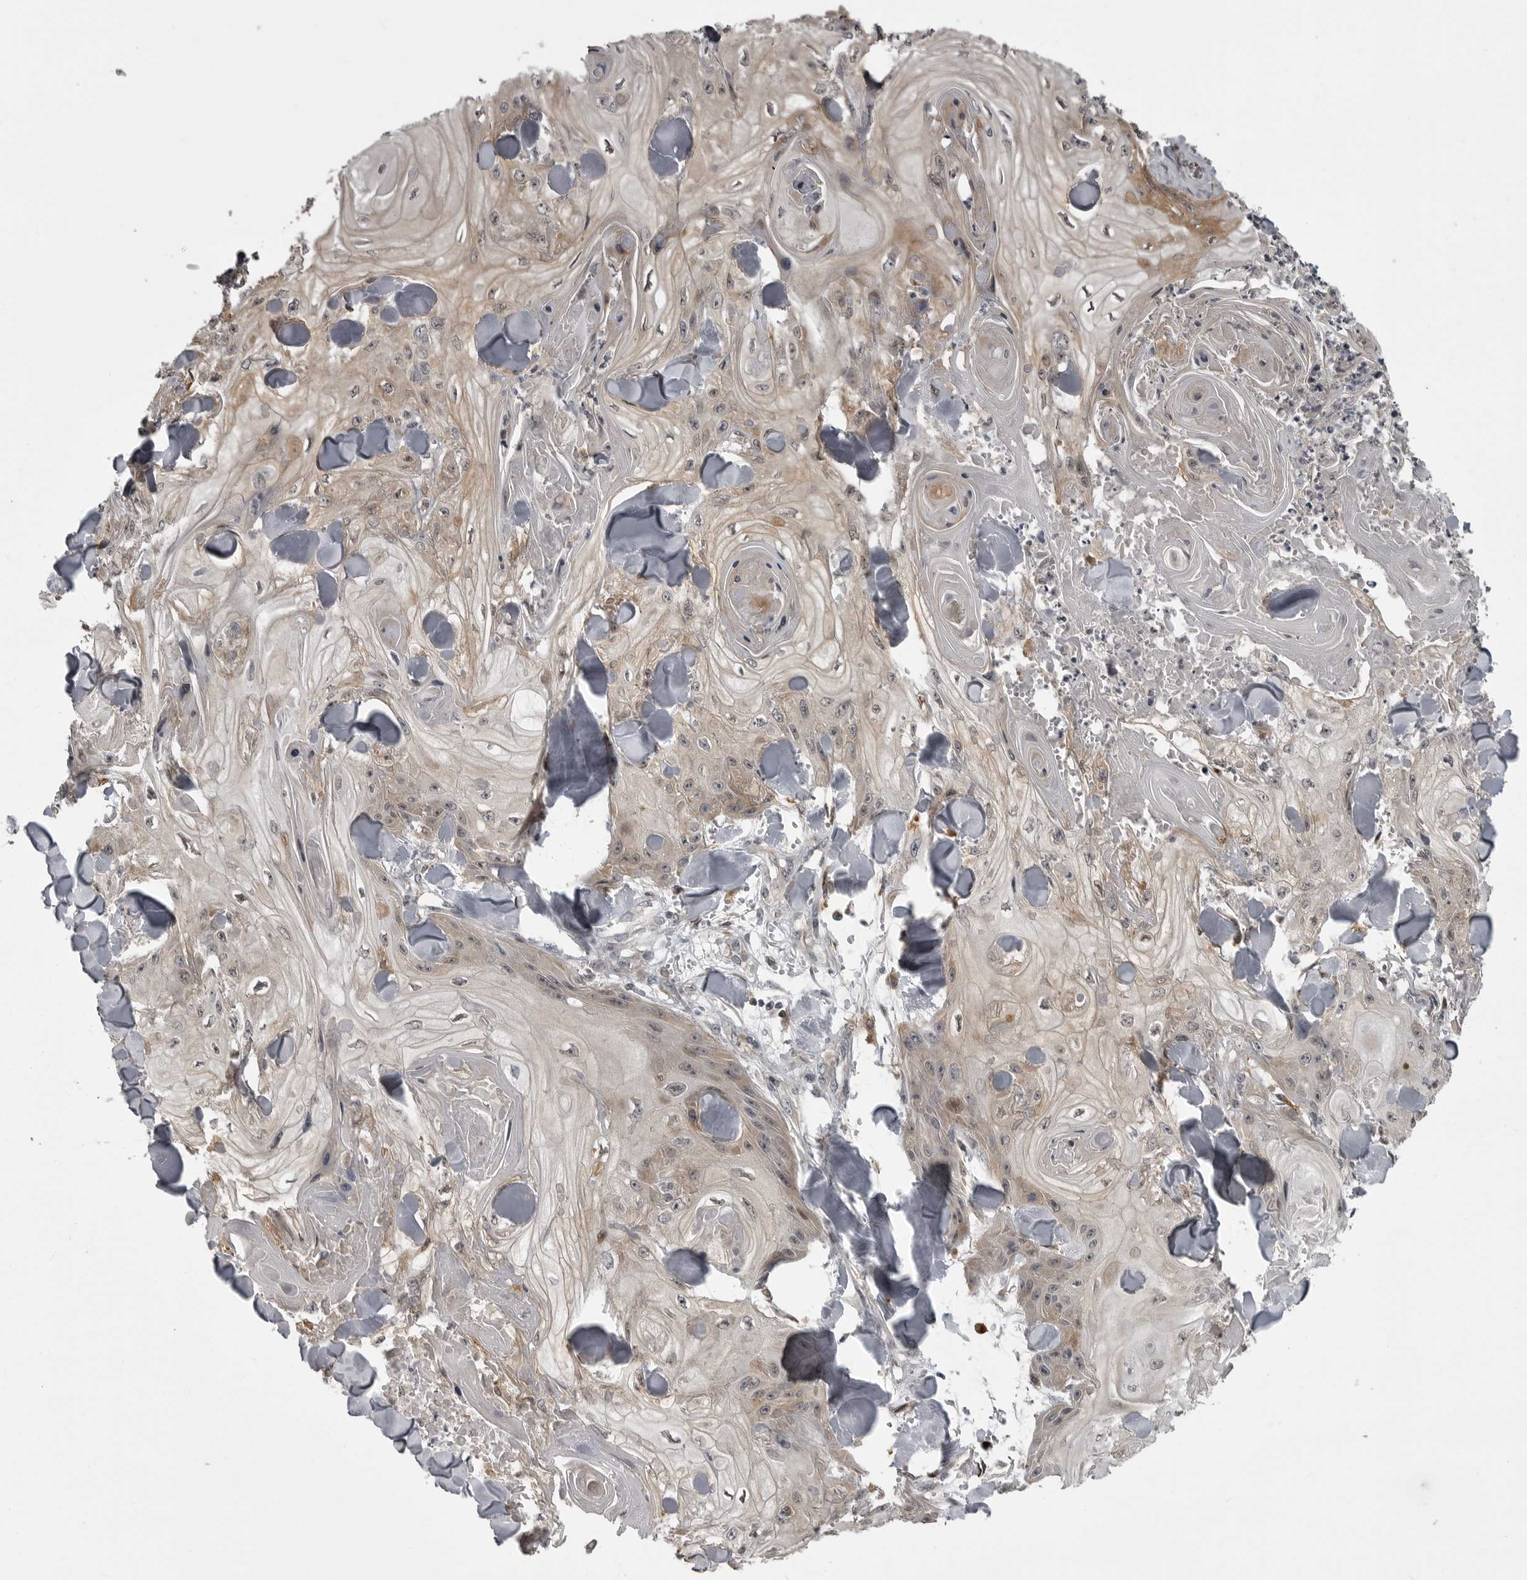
{"staining": {"intensity": "weak", "quantity": "<25%", "location": "cytoplasmic/membranous,nuclear"}, "tissue": "skin cancer", "cell_type": "Tumor cells", "image_type": "cancer", "snomed": [{"axis": "morphology", "description": "Squamous cell carcinoma, NOS"}, {"axis": "topography", "description": "Skin"}], "caption": "Tumor cells are negative for protein expression in human squamous cell carcinoma (skin).", "gene": "SNX16", "patient": {"sex": "male", "age": 74}}